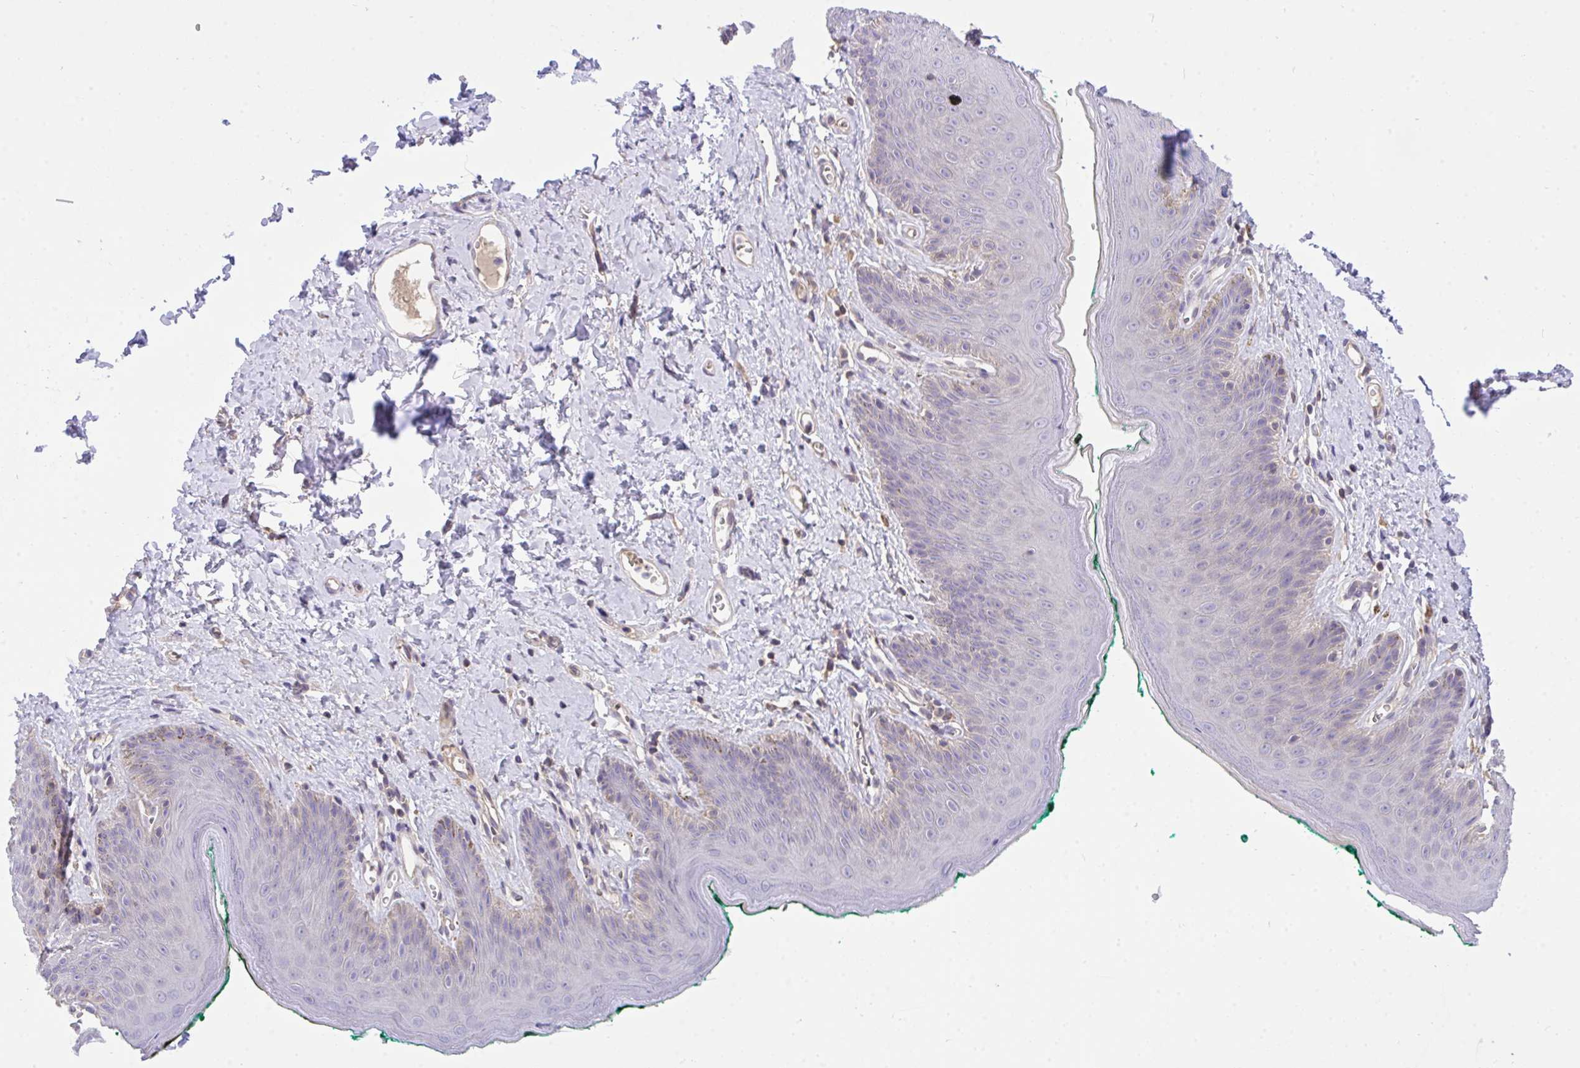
{"staining": {"intensity": "weak", "quantity": "<25%", "location": "cytoplasmic/membranous"}, "tissue": "skin", "cell_type": "Epidermal cells", "image_type": "normal", "snomed": [{"axis": "morphology", "description": "Normal tissue, NOS"}, {"axis": "topography", "description": "Vulva"}, {"axis": "topography", "description": "Peripheral nerve tissue"}], "caption": "This is an immunohistochemistry histopathology image of normal skin. There is no staining in epidermal cells.", "gene": "TLN2", "patient": {"sex": "female", "age": 66}}